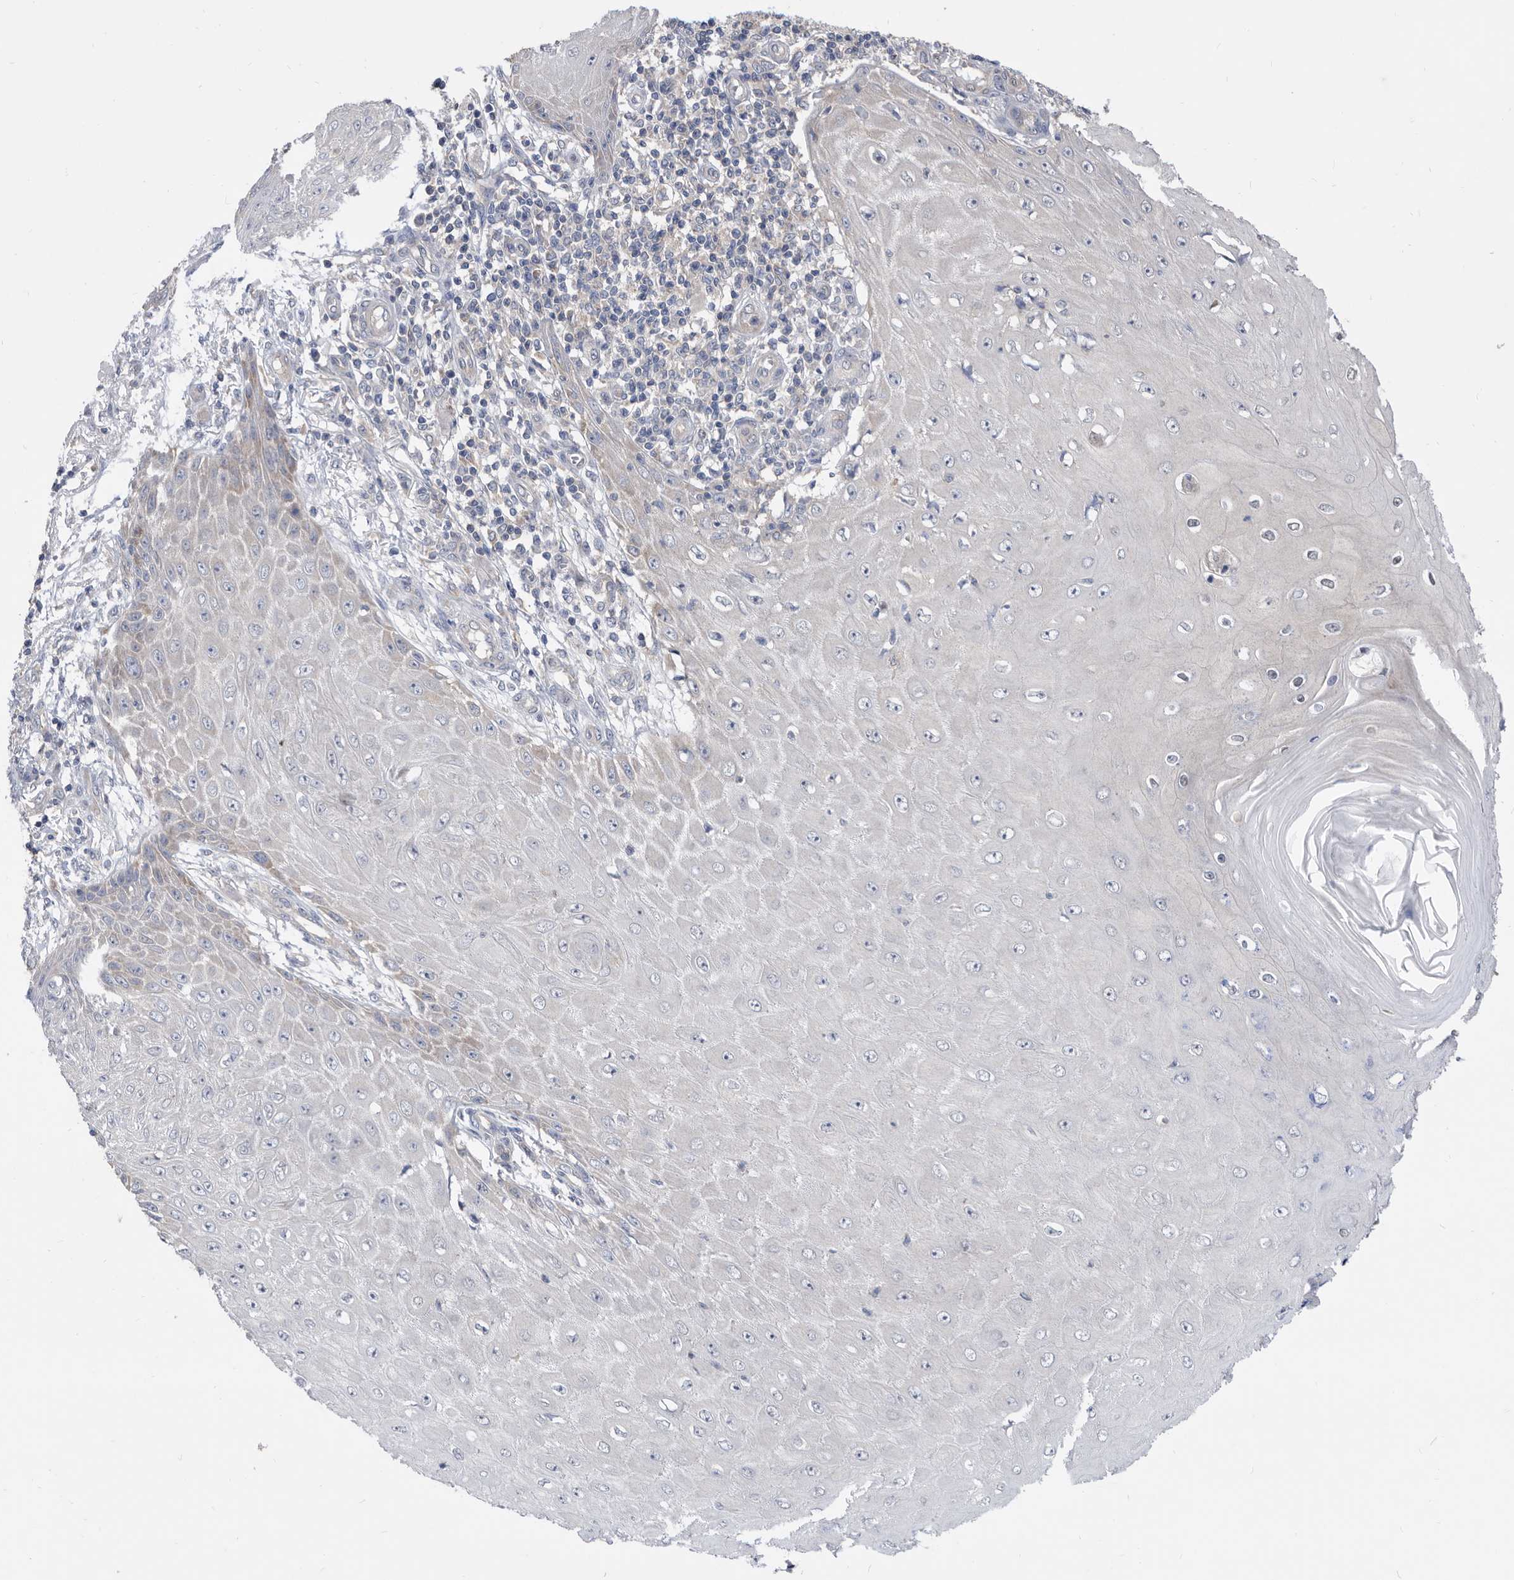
{"staining": {"intensity": "negative", "quantity": "none", "location": "none"}, "tissue": "skin cancer", "cell_type": "Tumor cells", "image_type": "cancer", "snomed": [{"axis": "morphology", "description": "Squamous cell carcinoma, NOS"}, {"axis": "topography", "description": "Skin"}], "caption": "Skin cancer (squamous cell carcinoma) stained for a protein using immunohistochemistry exhibits no staining tumor cells.", "gene": "CCT4", "patient": {"sex": "female", "age": 73}}